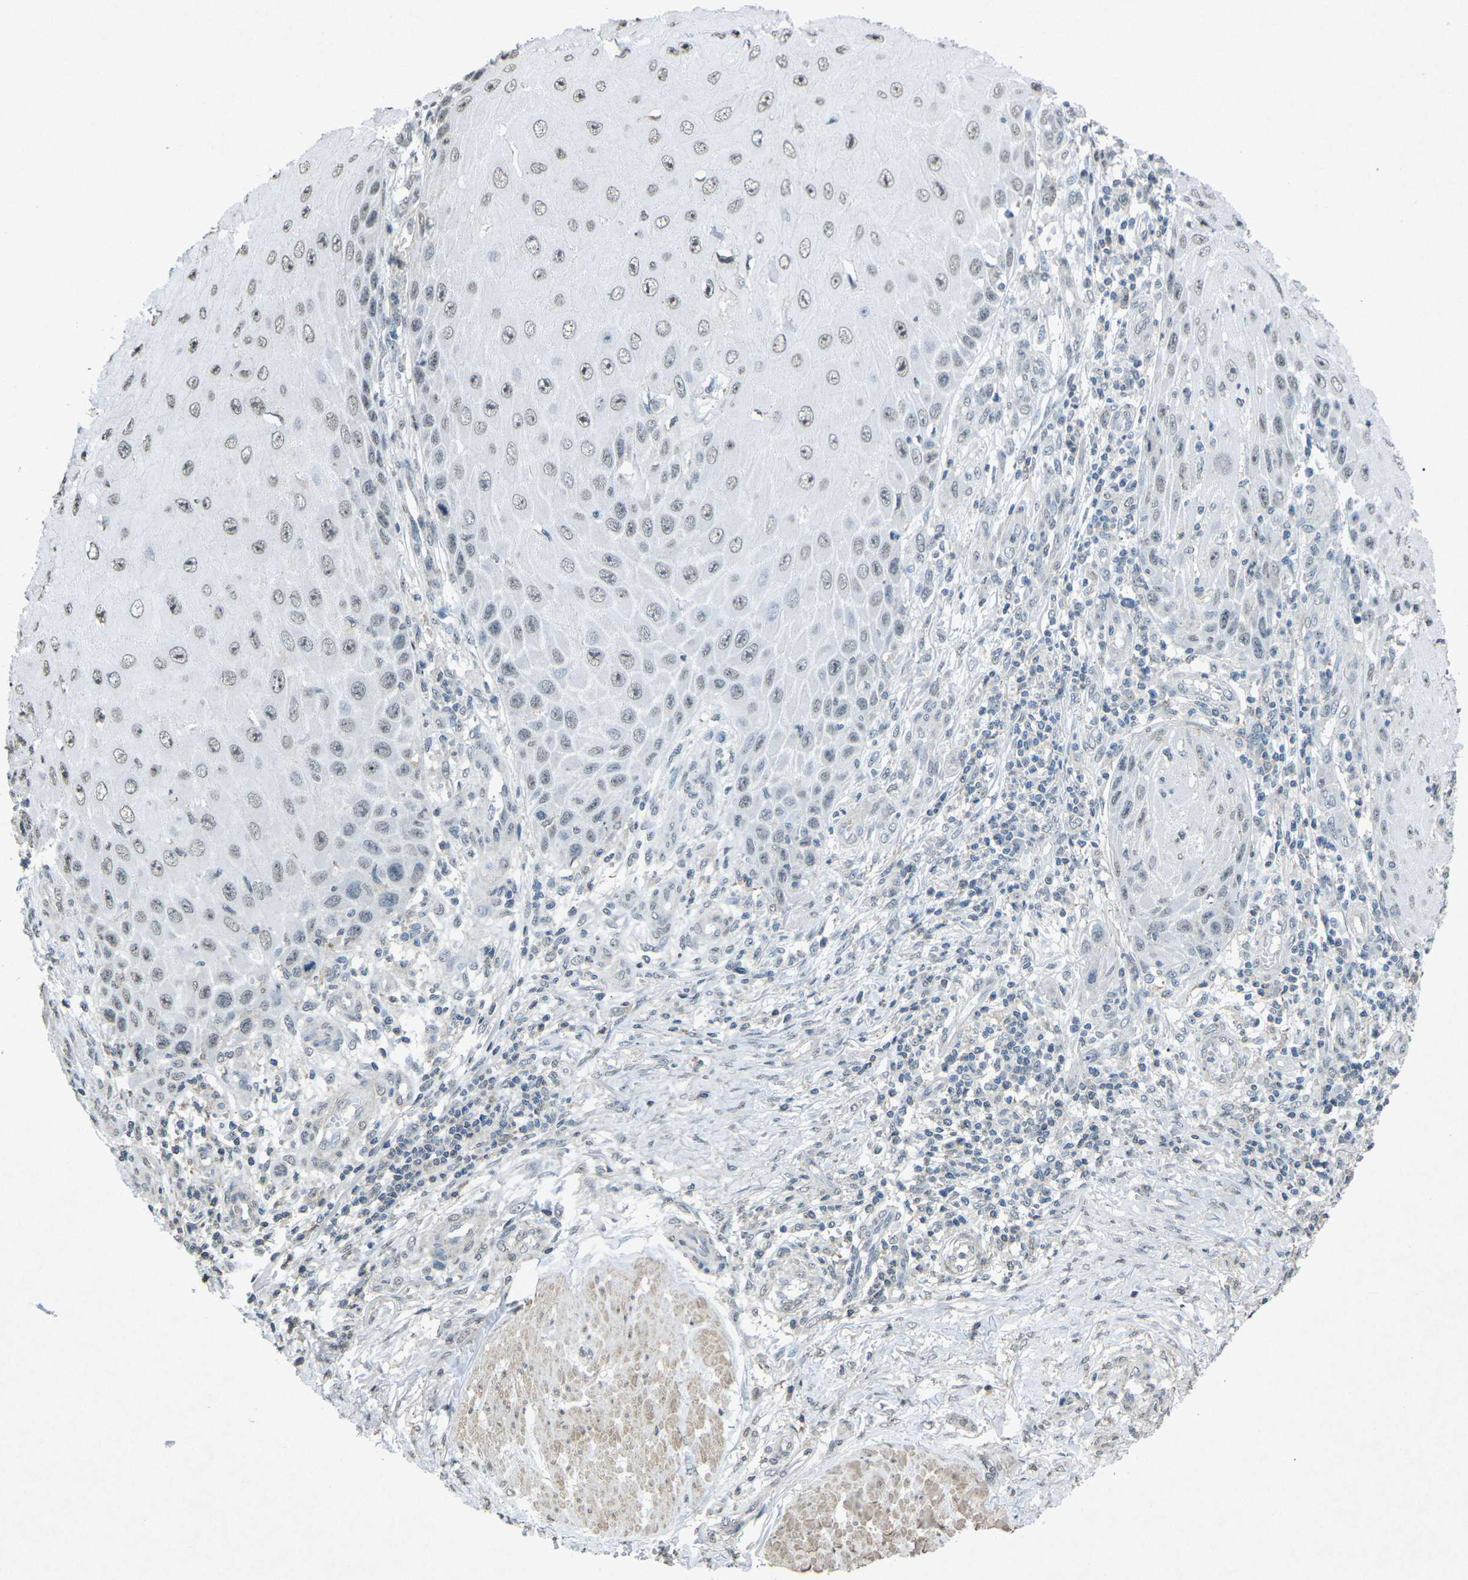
{"staining": {"intensity": "weak", "quantity": ">75%", "location": "nuclear"}, "tissue": "skin cancer", "cell_type": "Tumor cells", "image_type": "cancer", "snomed": [{"axis": "morphology", "description": "Squamous cell carcinoma, NOS"}, {"axis": "topography", "description": "Skin"}], "caption": "Skin cancer (squamous cell carcinoma) stained with a protein marker shows weak staining in tumor cells.", "gene": "TFR2", "patient": {"sex": "female", "age": 73}}